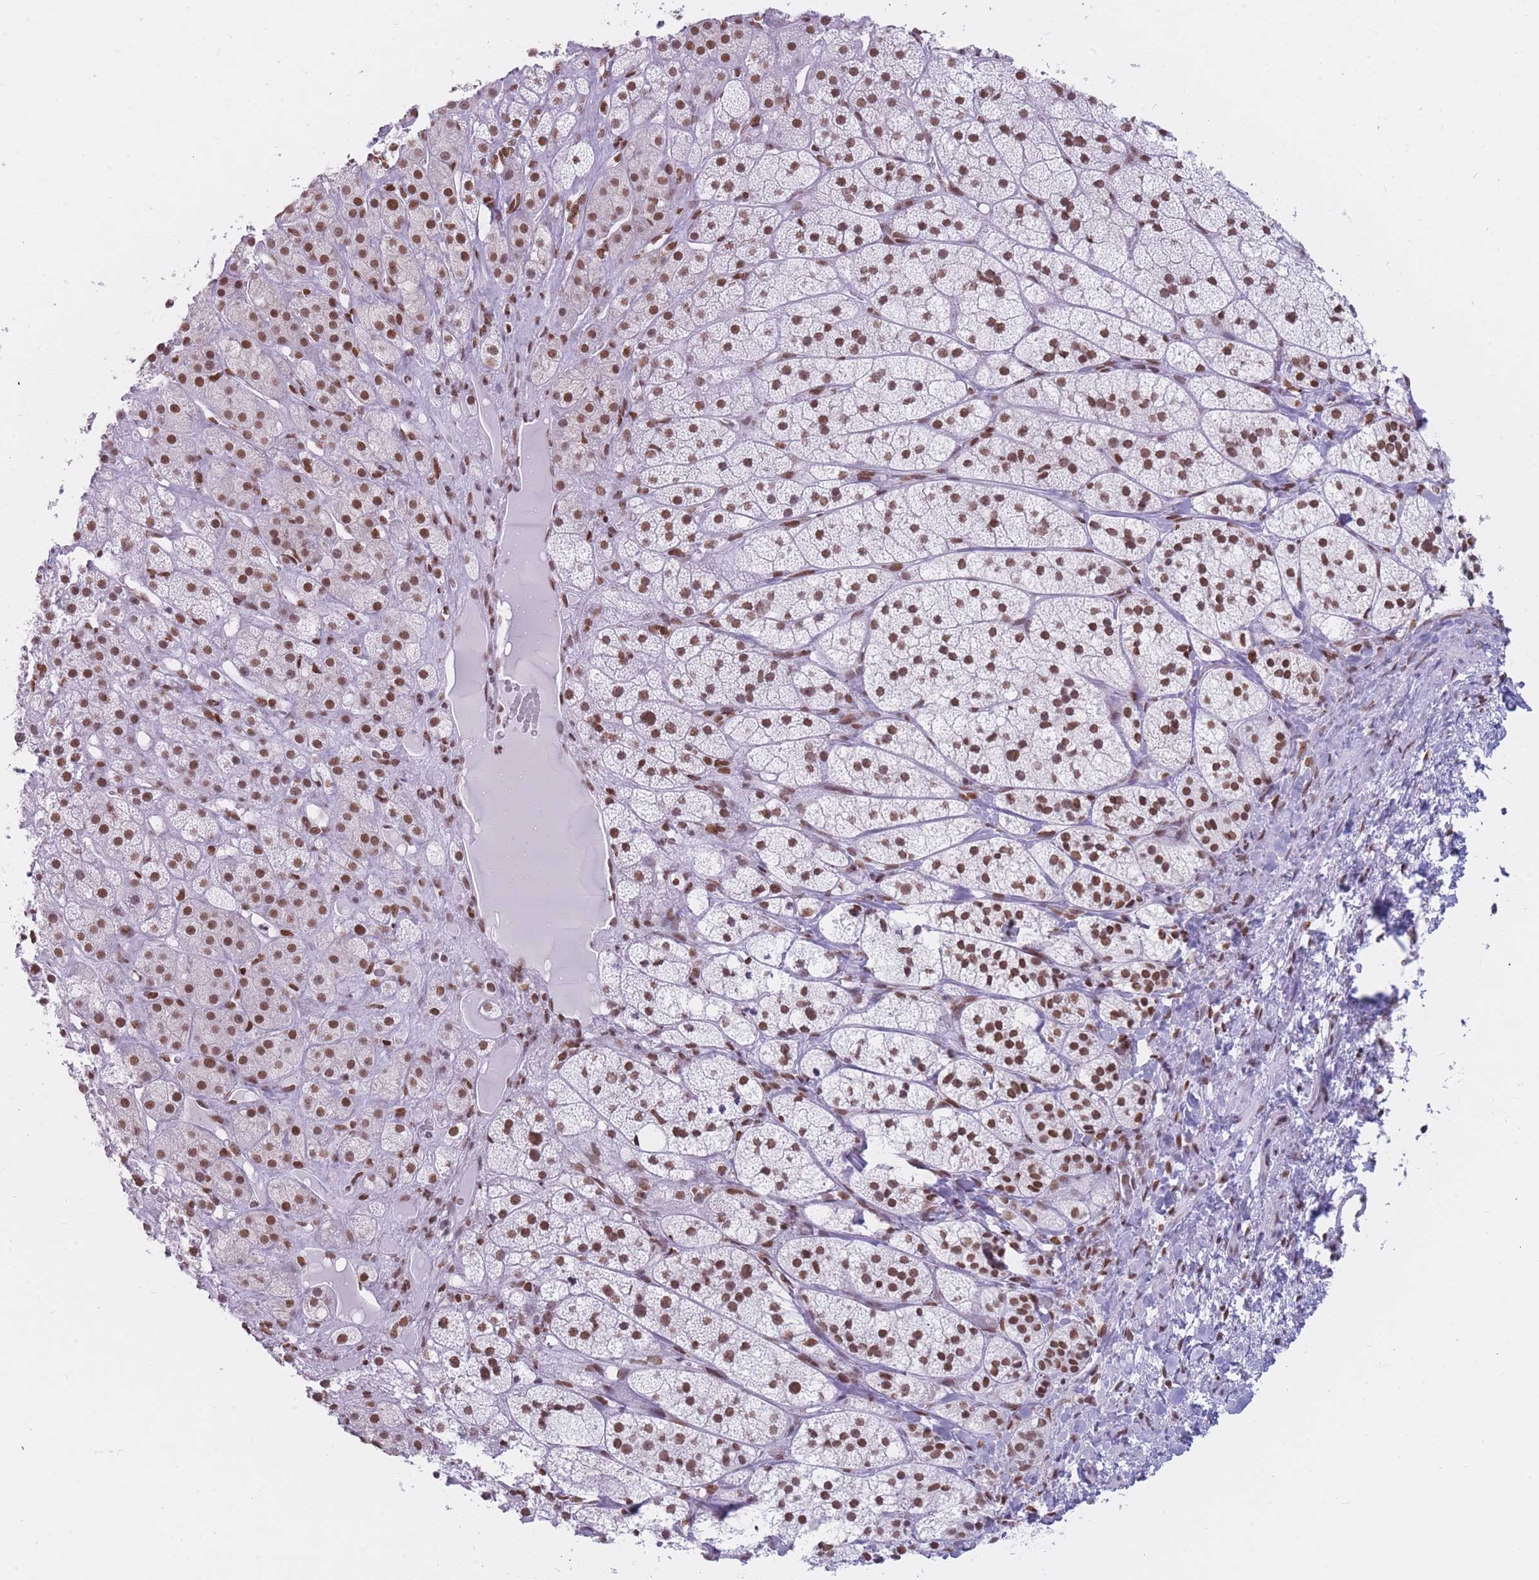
{"staining": {"intensity": "strong", "quantity": ">75%", "location": "nuclear"}, "tissue": "adrenal gland", "cell_type": "Glandular cells", "image_type": "normal", "snomed": [{"axis": "morphology", "description": "Normal tissue, NOS"}, {"axis": "topography", "description": "Adrenal gland"}], "caption": "IHC of benign adrenal gland reveals high levels of strong nuclear positivity in approximately >75% of glandular cells.", "gene": "HNRNPUL1", "patient": {"sex": "female", "age": 52}}